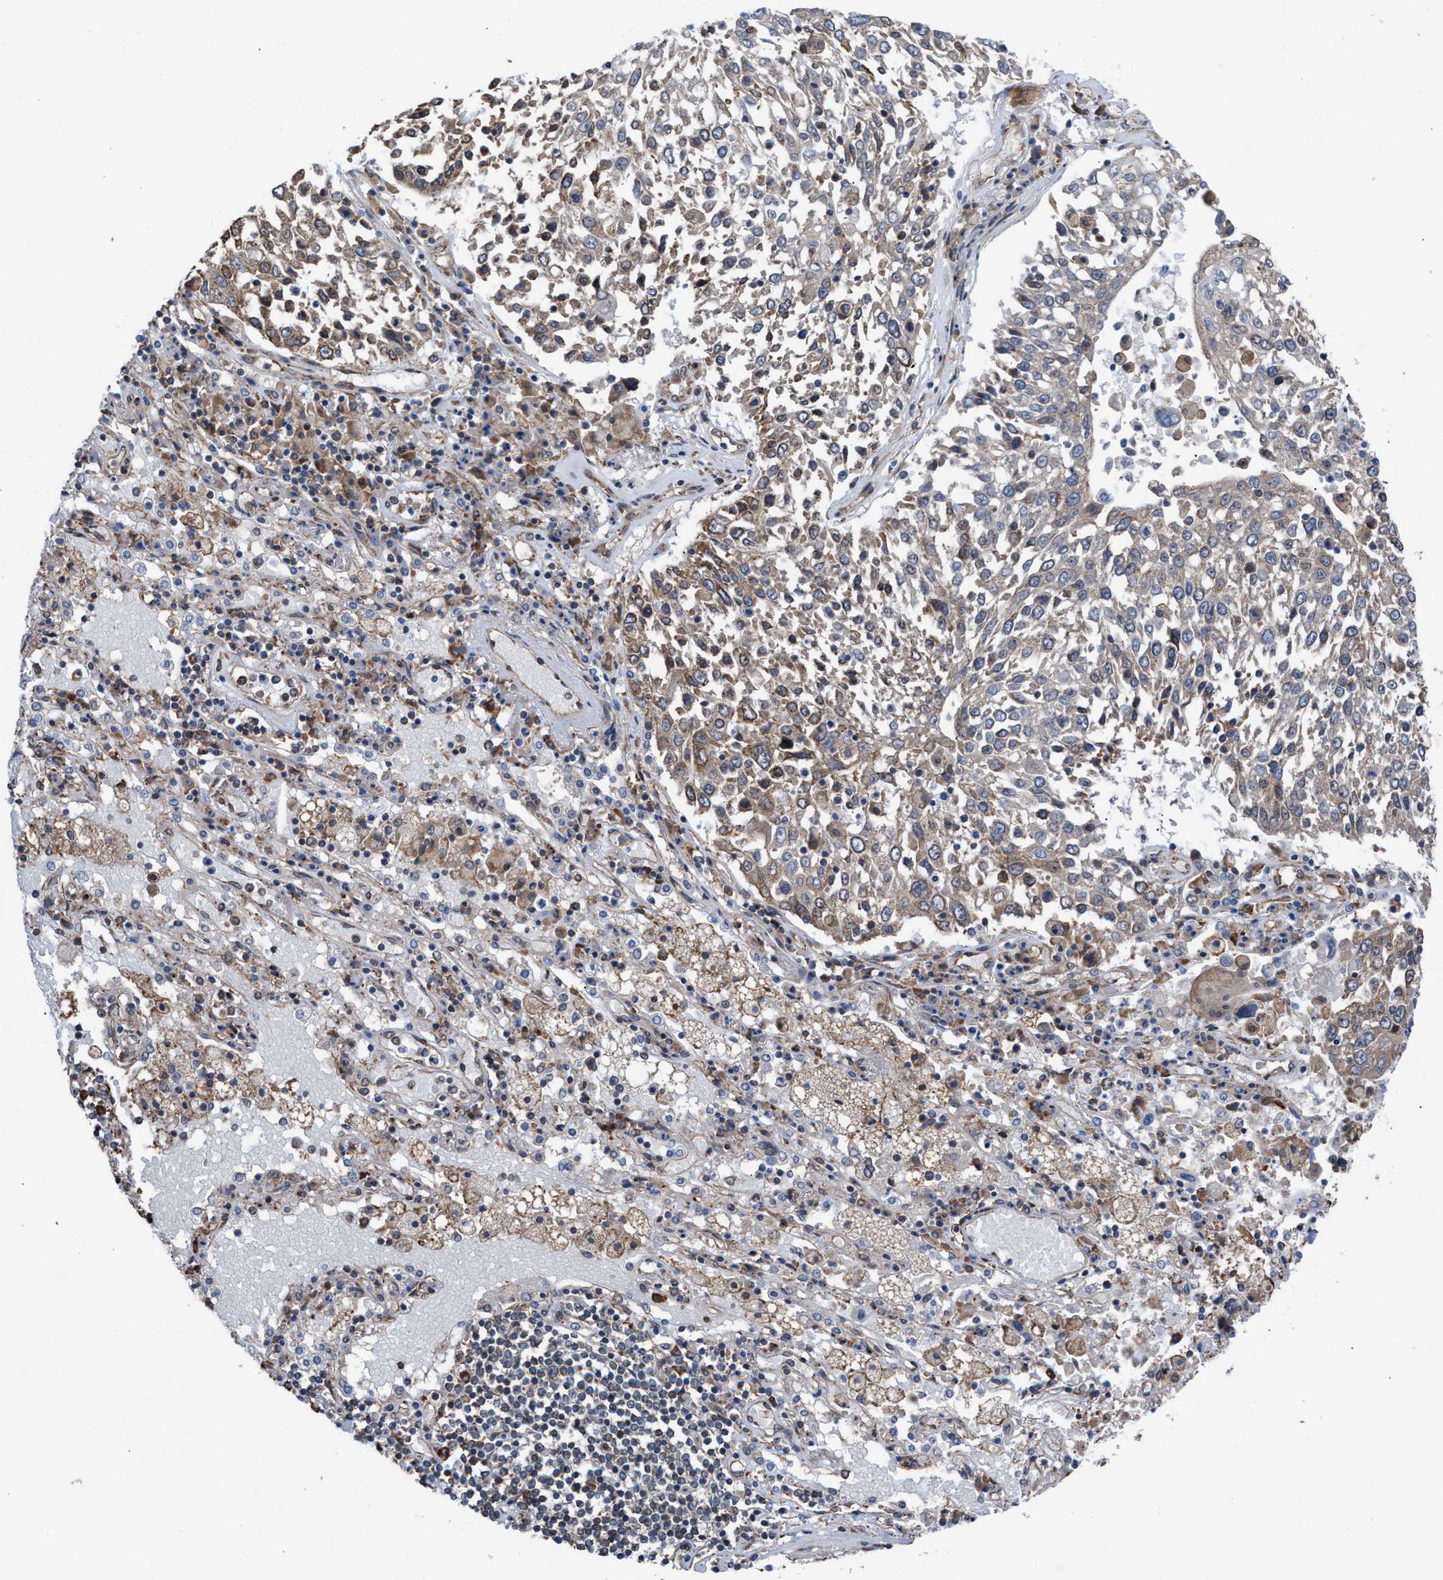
{"staining": {"intensity": "weak", "quantity": ">75%", "location": "cytoplasmic/membranous"}, "tissue": "lung cancer", "cell_type": "Tumor cells", "image_type": "cancer", "snomed": [{"axis": "morphology", "description": "Squamous cell carcinoma, NOS"}, {"axis": "topography", "description": "Lung"}], "caption": "About >75% of tumor cells in human lung cancer (squamous cell carcinoma) demonstrate weak cytoplasmic/membranous protein expression as visualized by brown immunohistochemical staining.", "gene": "TP53BP2", "patient": {"sex": "male", "age": 65}}